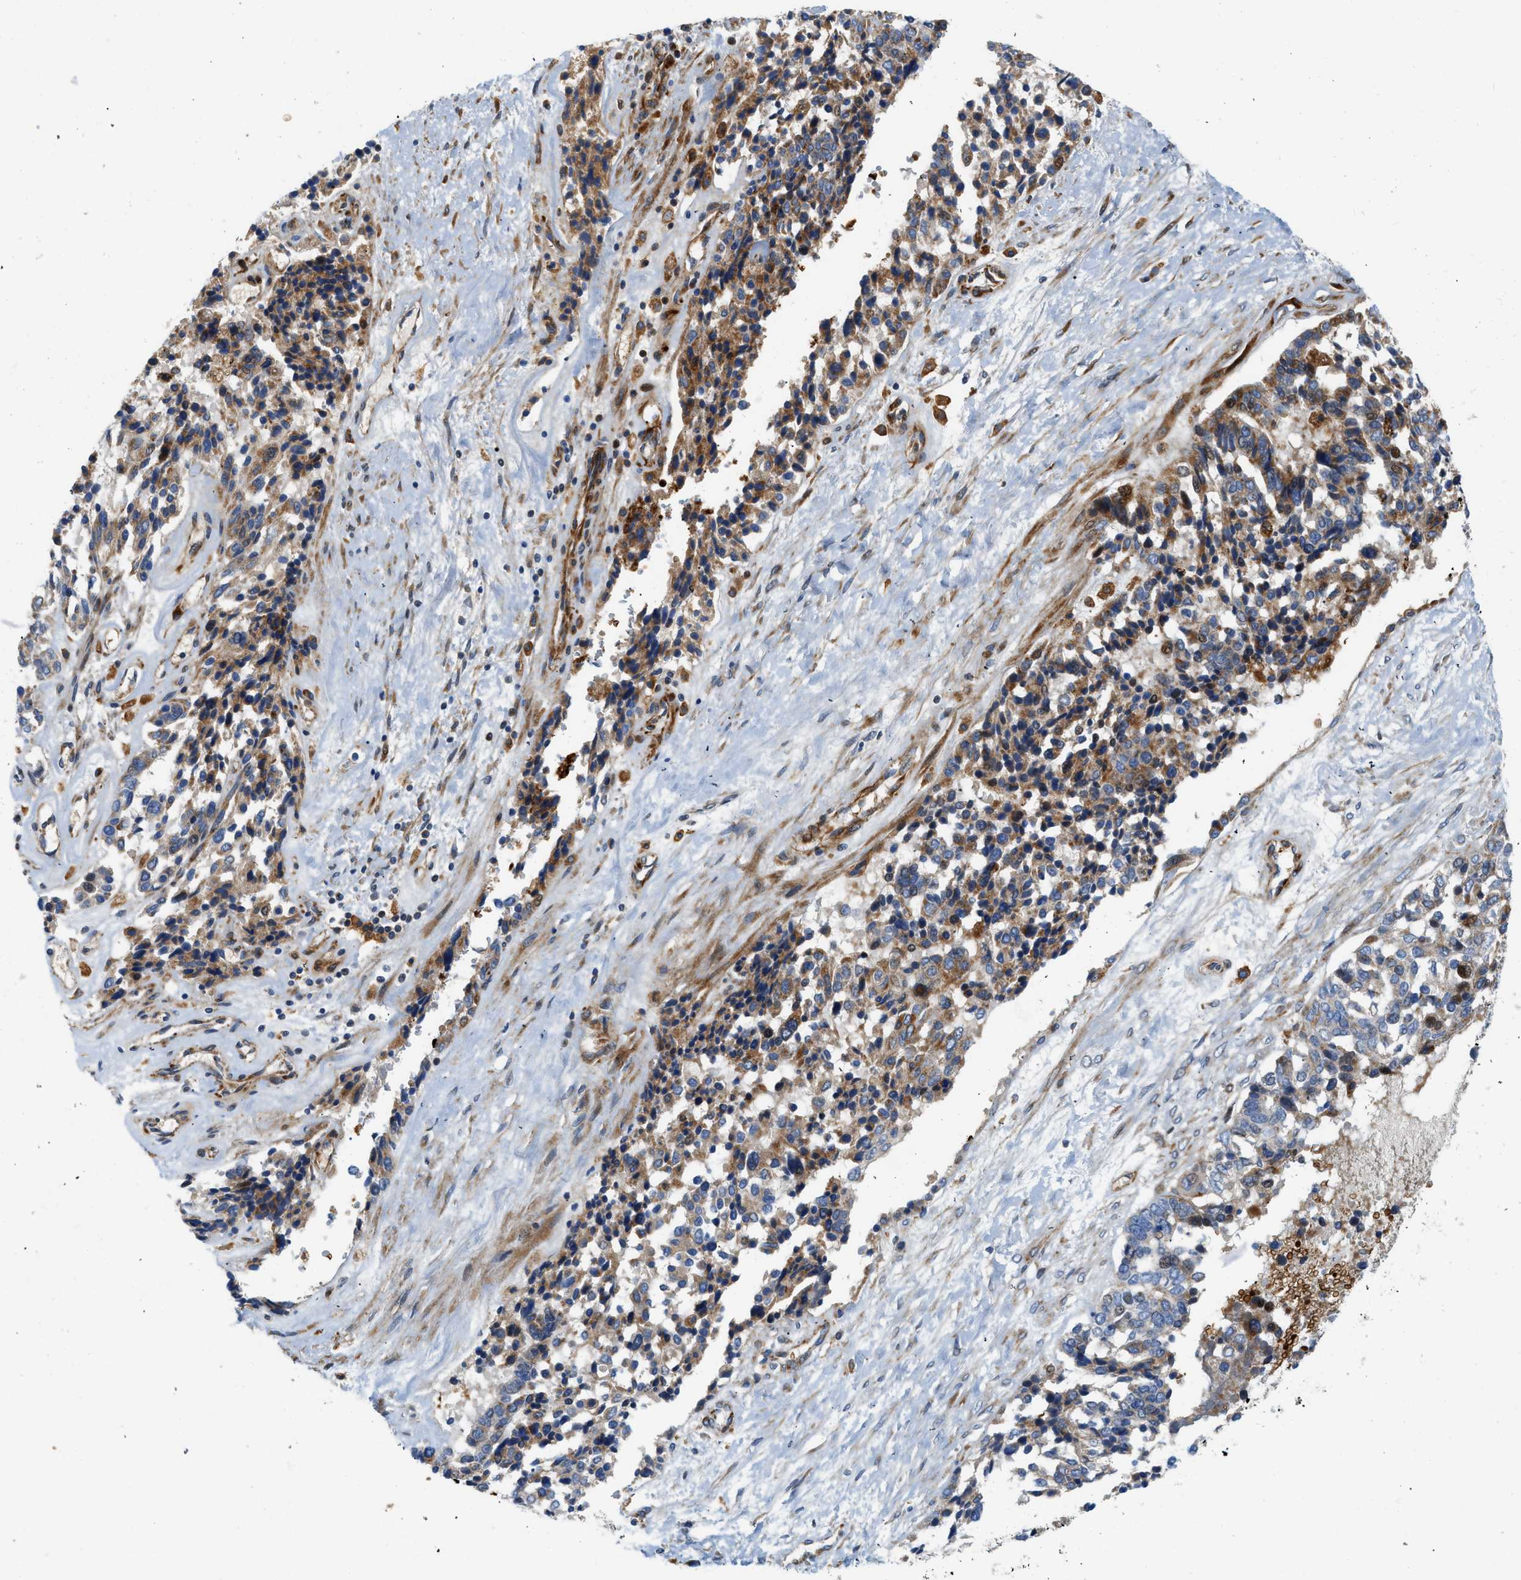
{"staining": {"intensity": "moderate", "quantity": ">75%", "location": "cytoplasmic/membranous"}, "tissue": "ovarian cancer", "cell_type": "Tumor cells", "image_type": "cancer", "snomed": [{"axis": "morphology", "description": "Cystadenocarcinoma, serous, NOS"}, {"axis": "topography", "description": "Ovary"}], "caption": "Moderate cytoplasmic/membranous expression is appreciated in about >75% of tumor cells in ovarian cancer (serous cystadenocarcinoma).", "gene": "ZNF831", "patient": {"sex": "female", "age": 44}}